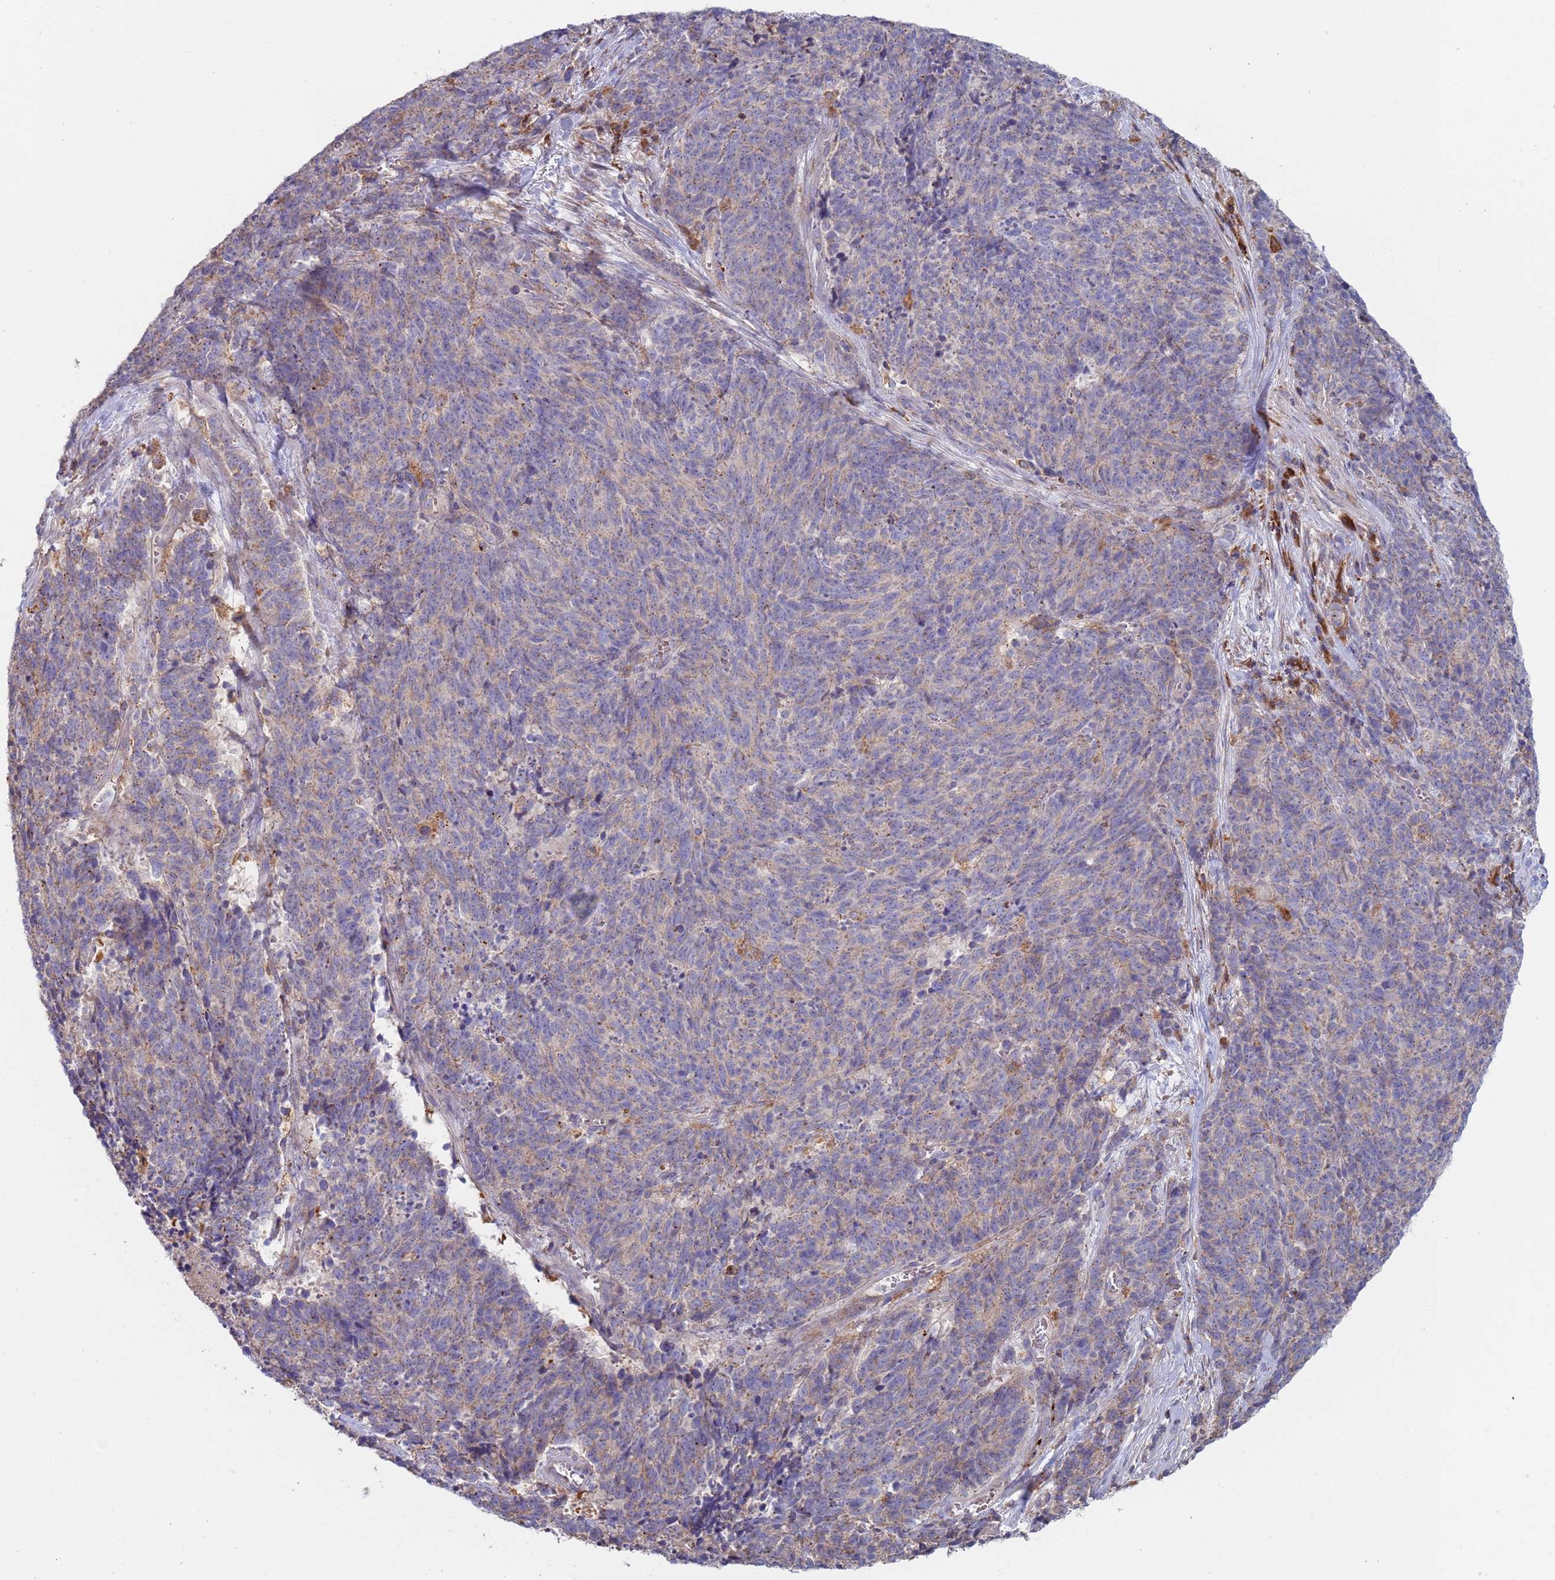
{"staining": {"intensity": "negative", "quantity": "none", "location": "none"}, "tissue": "cervical cancer", "cell_type": "Tumor cells", "image_type": "cancer", "snomed": [{"axis": "morphology", "description": "Squamous cell carcinoma, NOS"}, {"axis": "topography", "description": "Cervix"}], "caption": "Human squamous cell carcinoma (cervical) stained for a protein using immunohistochemistry (IHC) reveals no expression in tumor cells.", "gene": "MALRD1", "patient": {"sex": "female", "age": 29}}